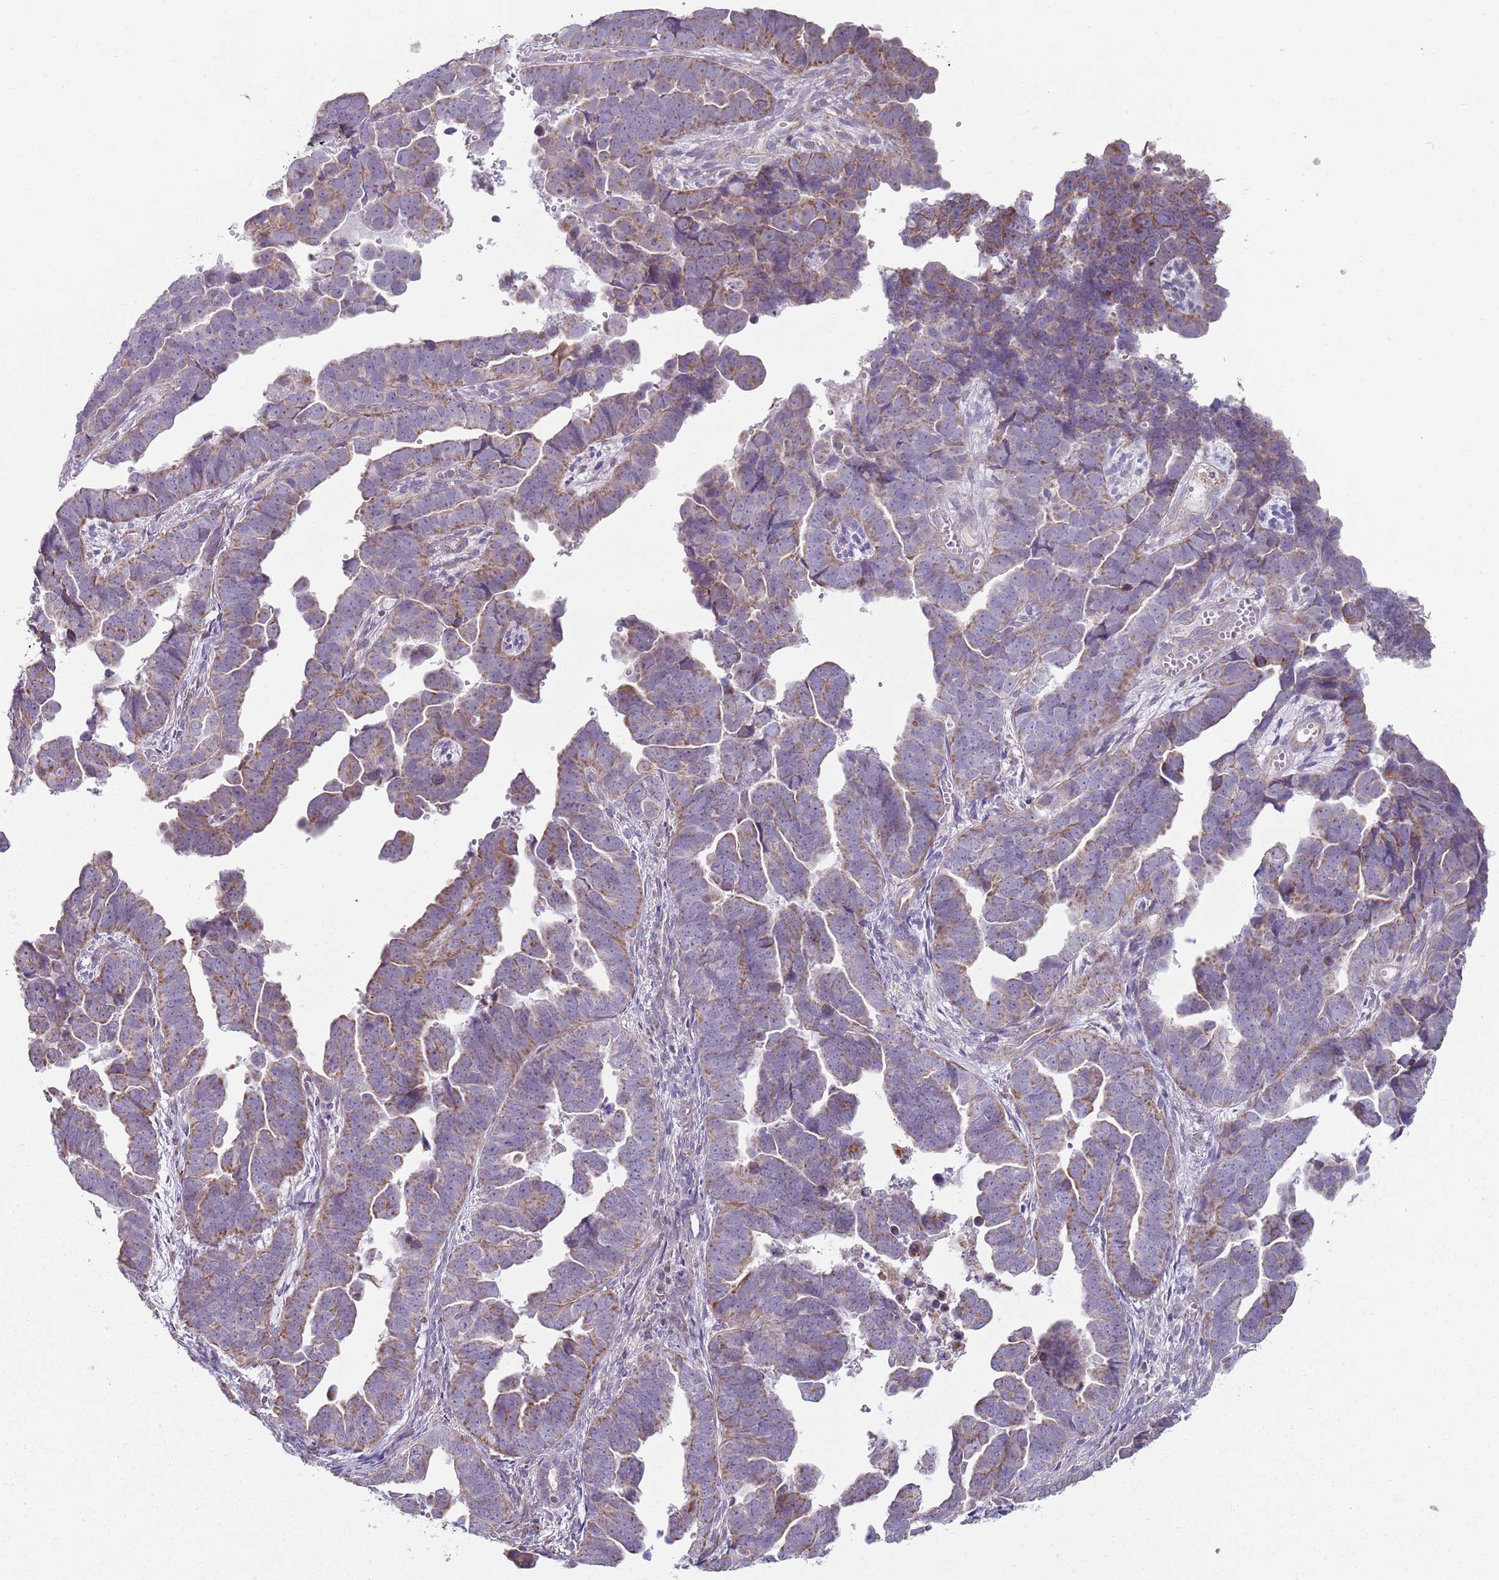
{"staining": {"intensity": "moderate", "quantity": "25%-75%", "location": "cytoplasmic/membranous"}, "tissue": "endometrial cancer", "cell_type": "Tumor cells", "image_type": "cancer", "snomed": [{"axis": "morphology", "description": "Adenocarcinoma, NOS"}, {"axis": "topography", "description": "Endometrium"}], "caption": "This micrograph demonstrates IHC staining of endometrial cancer (adenocarcinoma), with medium moderate cytoplasmic/membranous positivity in approximately 25%-75% of tumor cells.", "gene": "GAS8", "patient": {"sex": "female", "age": 75}}